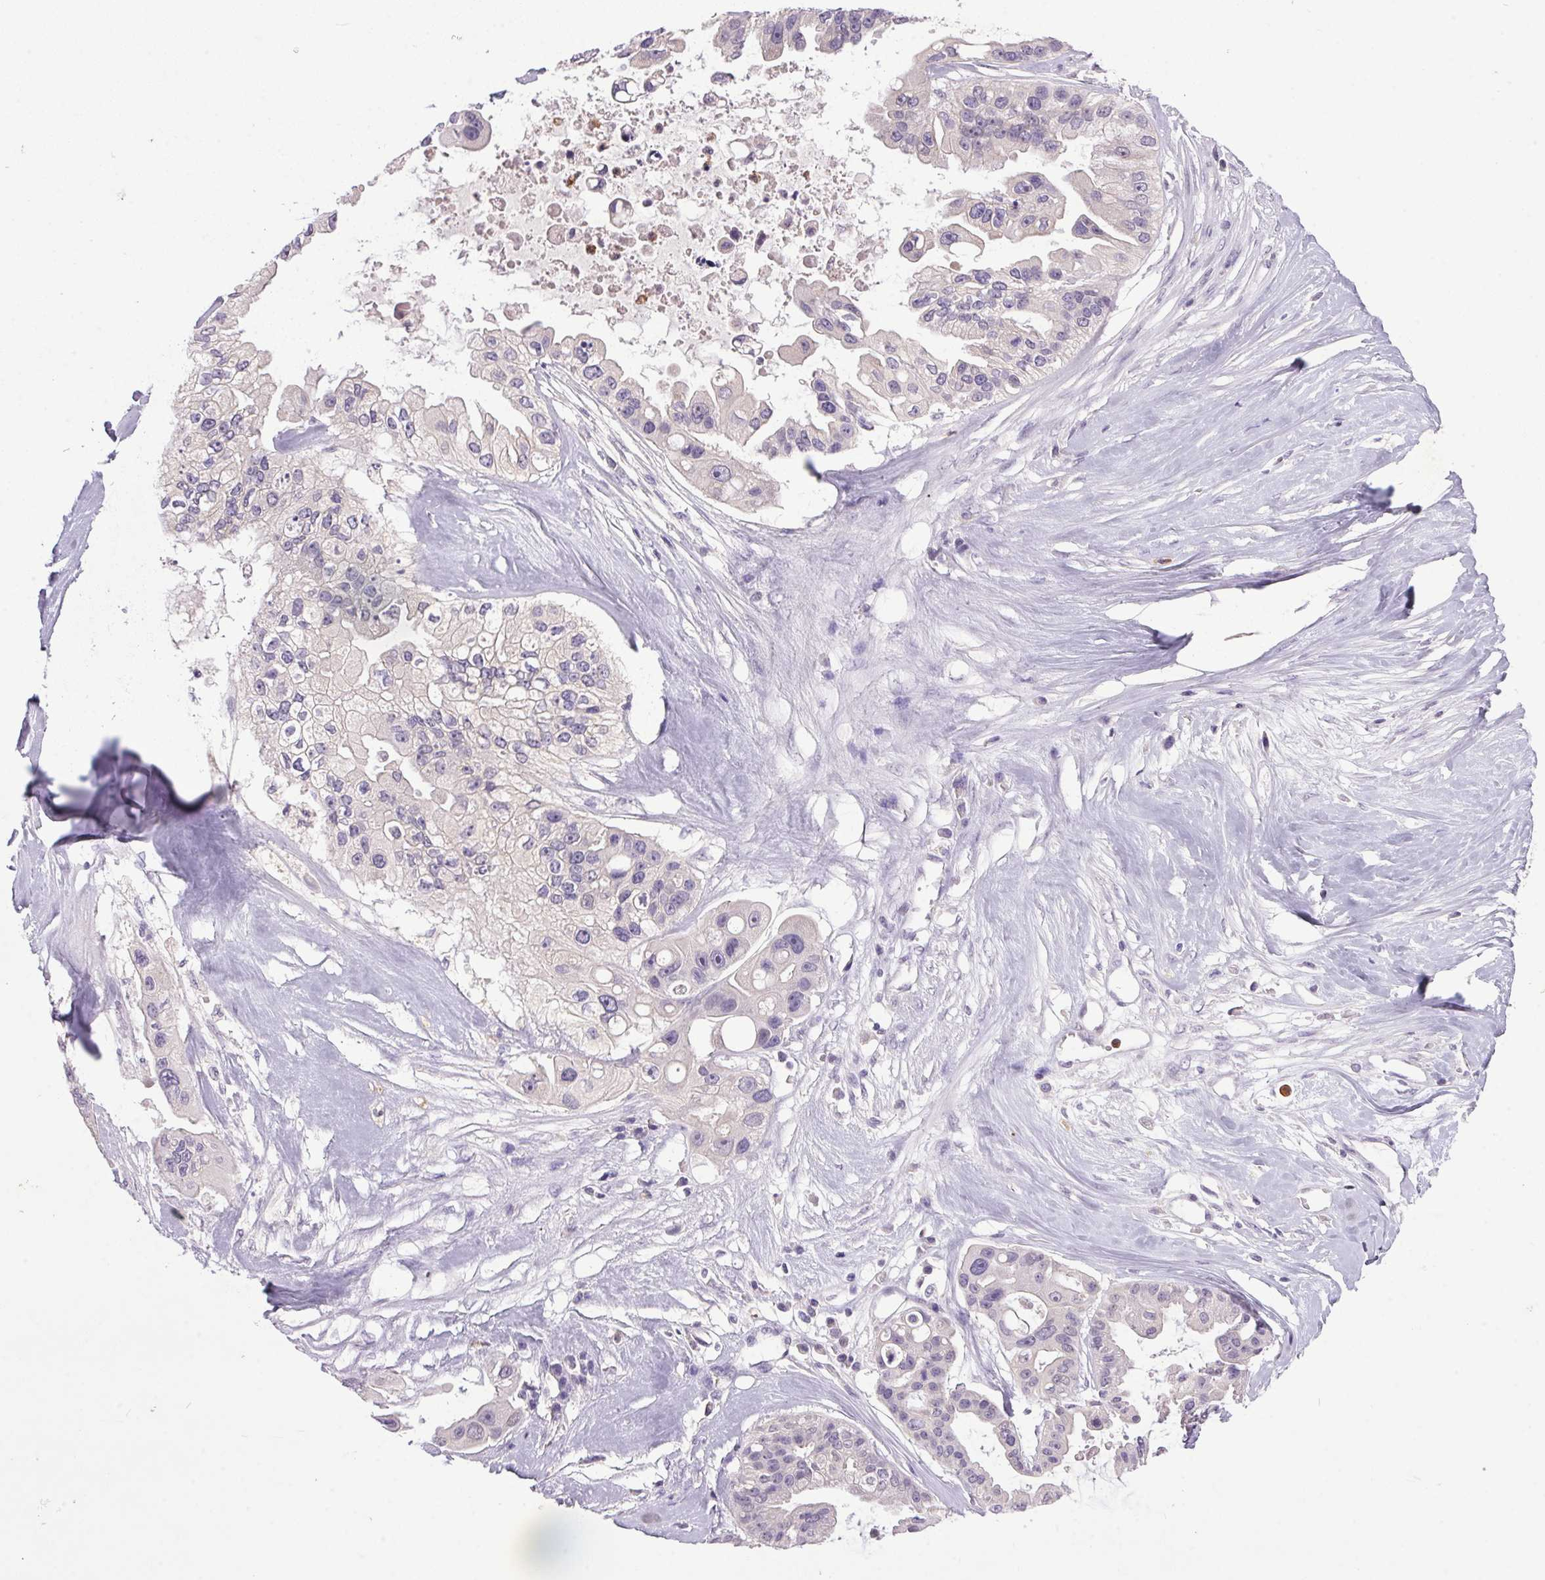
{"staining": {"intensity": "negative", "quantity": "none", "location": "none"}, "tissue": "ovarian cancer", "cell_type": "Tumor cells", "image_type": "cancer", "snomed": [{"axis": "morphology", "description": "Cystadenocarcinoma, serous, NOS"}, {"axis": "topography", "description": "Ovary"}], "caption": "DAB immunohistochemical staining of serous cystadenocarcinoma (ovarian) exhibits no significant expression in tumor cells.", "gene": "TRDN", "patient": {"sex": "female", "age": 56}}